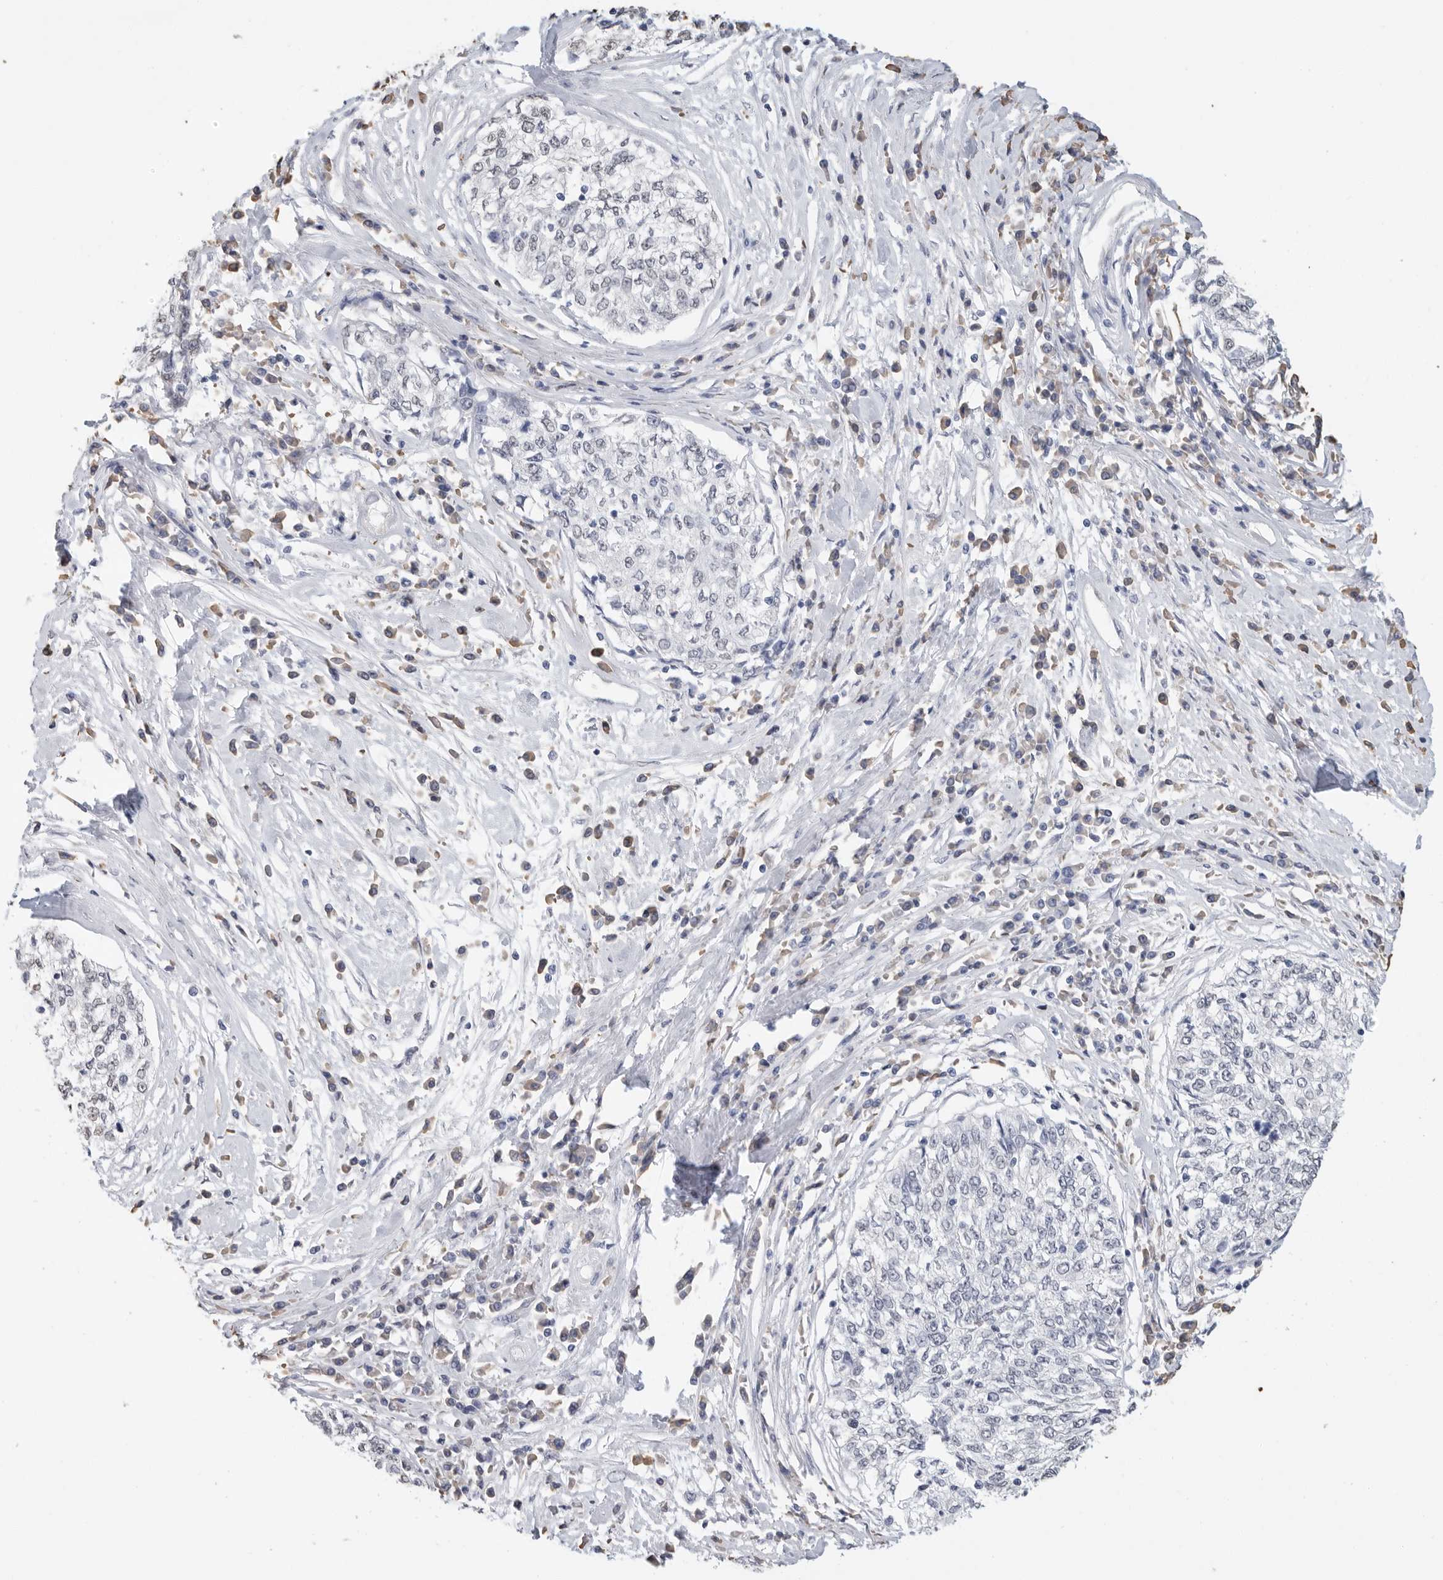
{"staining": {"intensity": "negative", "quantity": "none", "location": "none"}, "tissue": "cervical cancer", "cell_type": "Tumor cells", "image_type": "cancer", "snomed": [{"axis": "morphology", "description": "Squamous cell carcinoma, NOS"}, {"axis": "topography", "description": "Cervix"}], "caption": "This is an immunohistochemistry image of cervical cancer (squamous cell carcinoma). There is no positivity in tumor cells.", "gene": "ARHGEF10", "patient": {"sex": "female", "age": 57}}